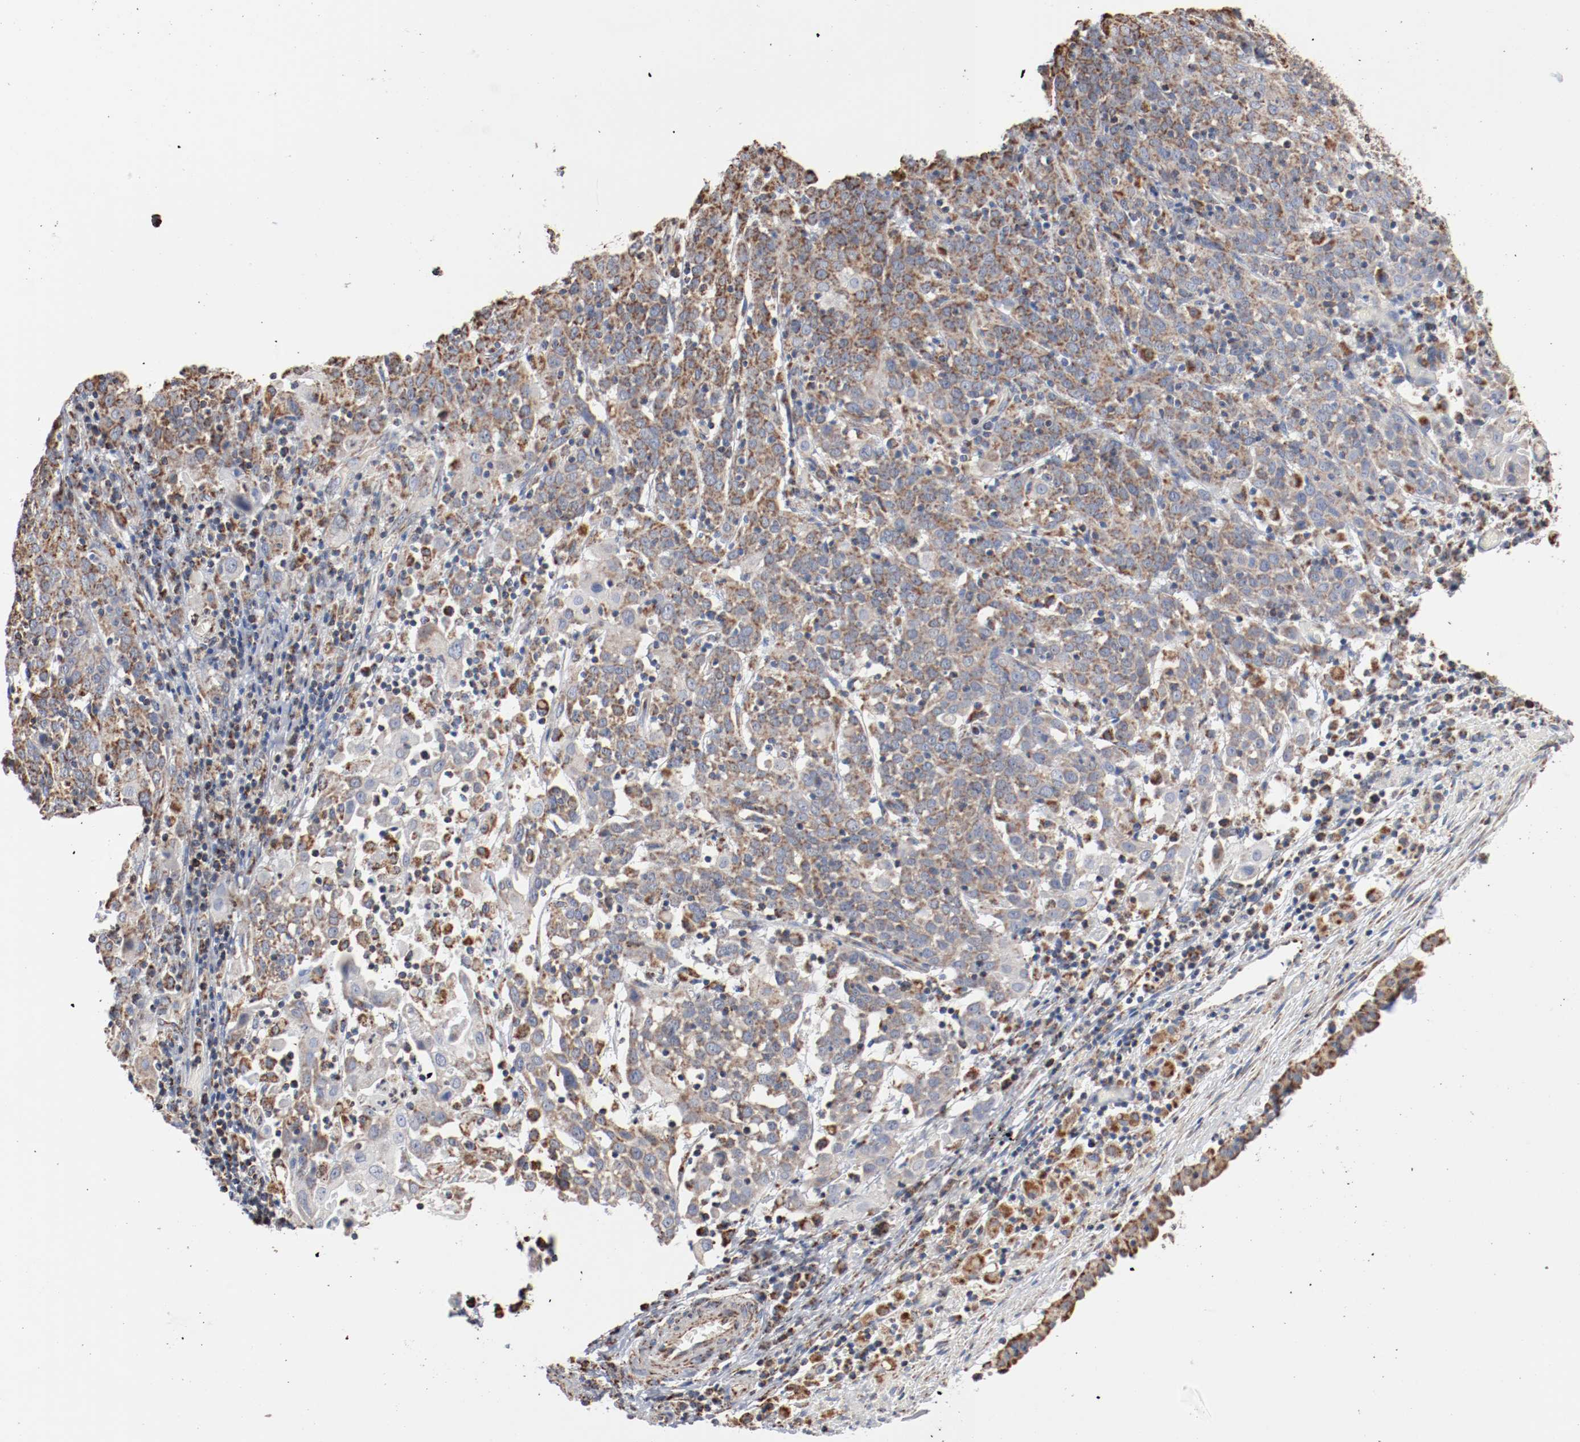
{"staining": {"intensity": "moderate", "quantity": ">75%", "location": "cytoplasmic/membranous"}, "tissue": "cervical cancer", "cell_type": "Tumor cells", "image_type": "cancer", "snomed": [{"axis": "morphology", "description": "Normal tissue, NOS"}, {"axis": "morphology", "description": "Squamous cell carcinoma, NOS"}, {"axis": "topography", "description": "Cervix"}], "caption": "Cervical squamous cell carcinoma tissue exhibits moderate cytoplasmic/membranous positivity in approximately >75% of tumor cells", "gene": "NDUFS4", "patient": {"sex": "female", "age": 67}}